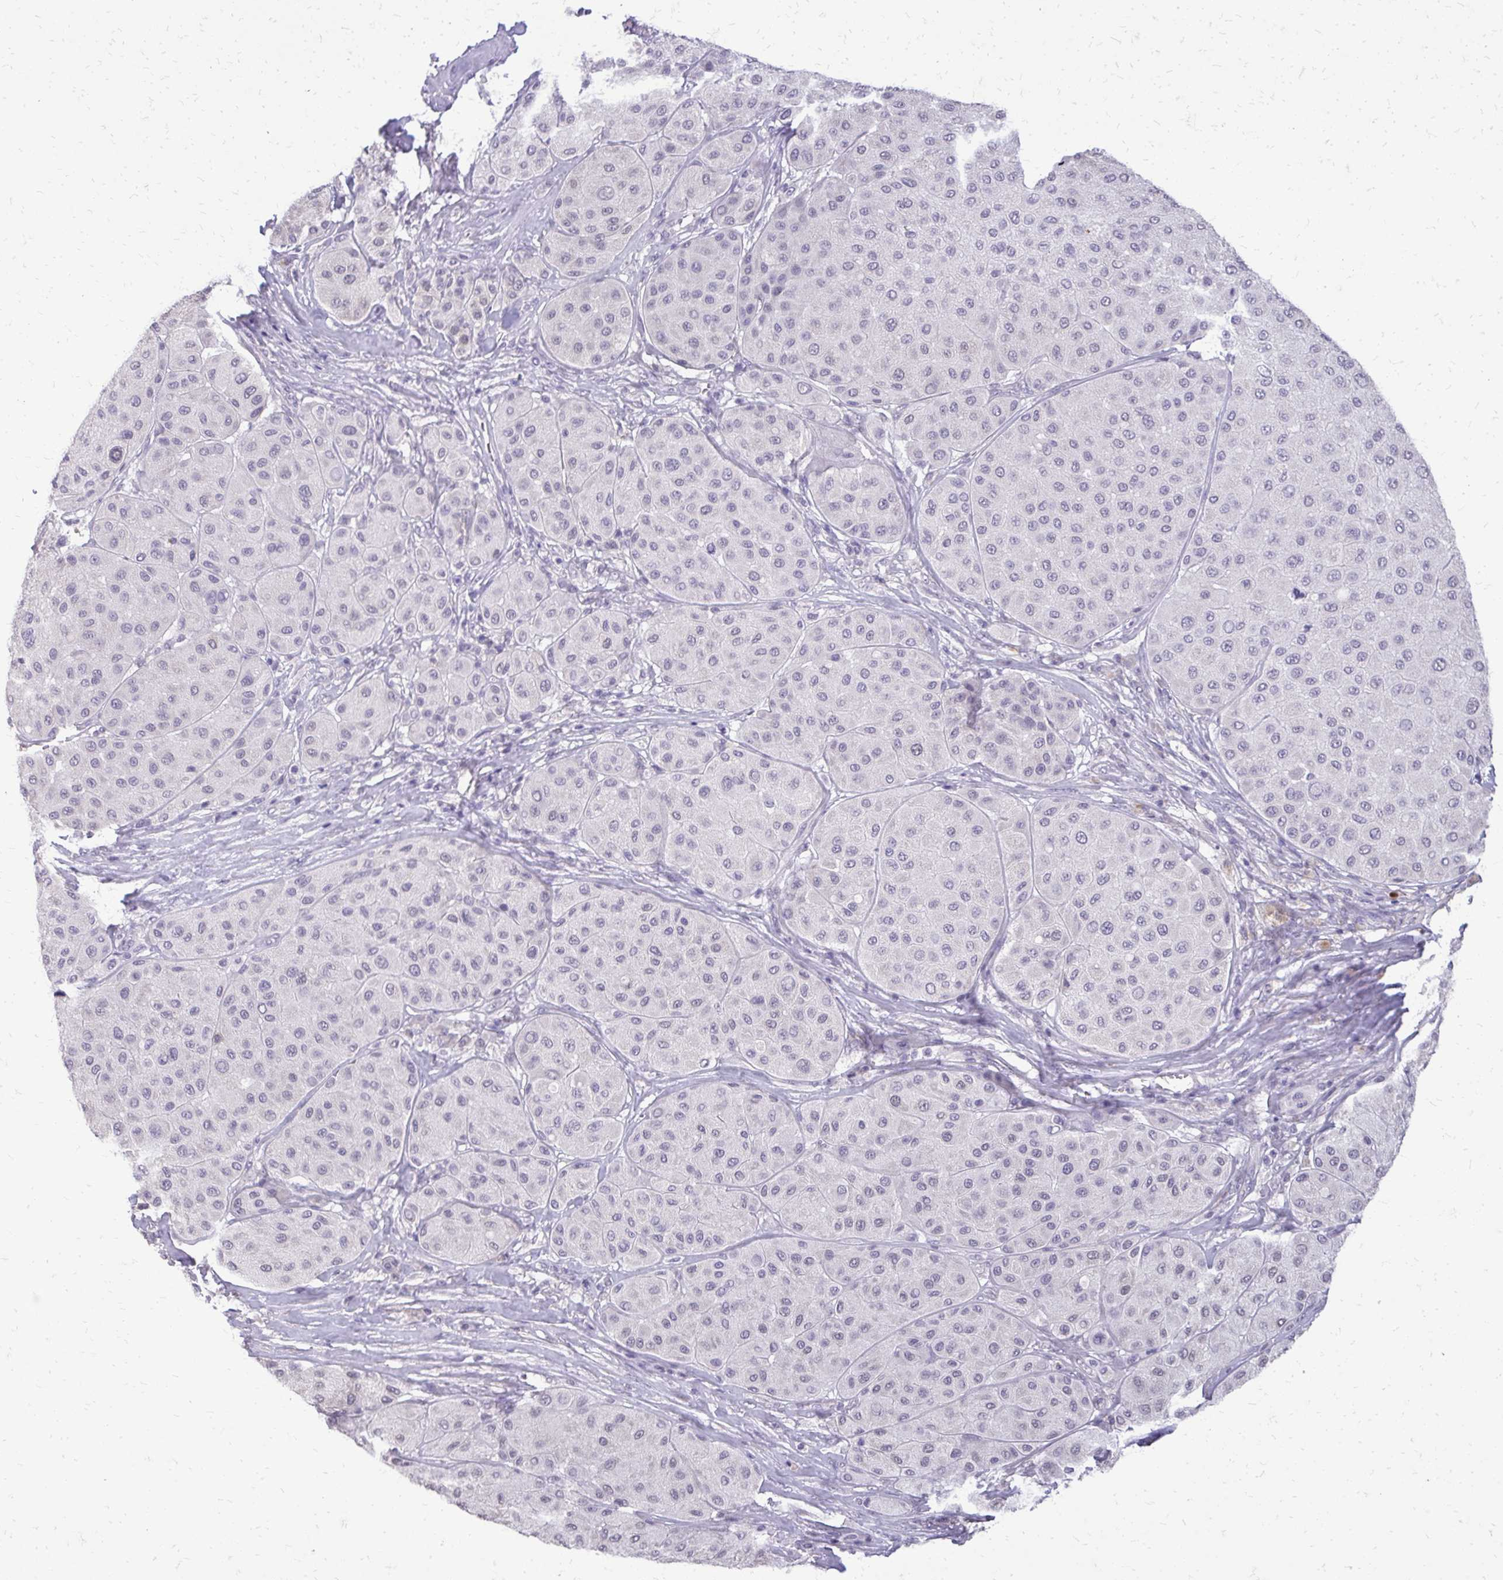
{"staining": {"intensity": "negative", "quantity": "none", "location": "none"}, "tissue": "melanoma", "cell_type": "Tumor cells", "image_type": "cancer", "snomed": [{"axis": "morphology", "description": "Malignant melanoma, Metastatic site"}, {"axis": "topography", "description": "Smooth muscle"}], "caption": "A histopathology image of human melanoma is negative for staining in tumor cells. The staining was performed using DAB (3,3'-diaminobenzidine) to visualize the protein expression in brown, while the nuclei were stained in blue with hematoxylin (Magnification: 20x).", "gene": "AKAP5", "patient": {"sex": "male", "age": 41}}